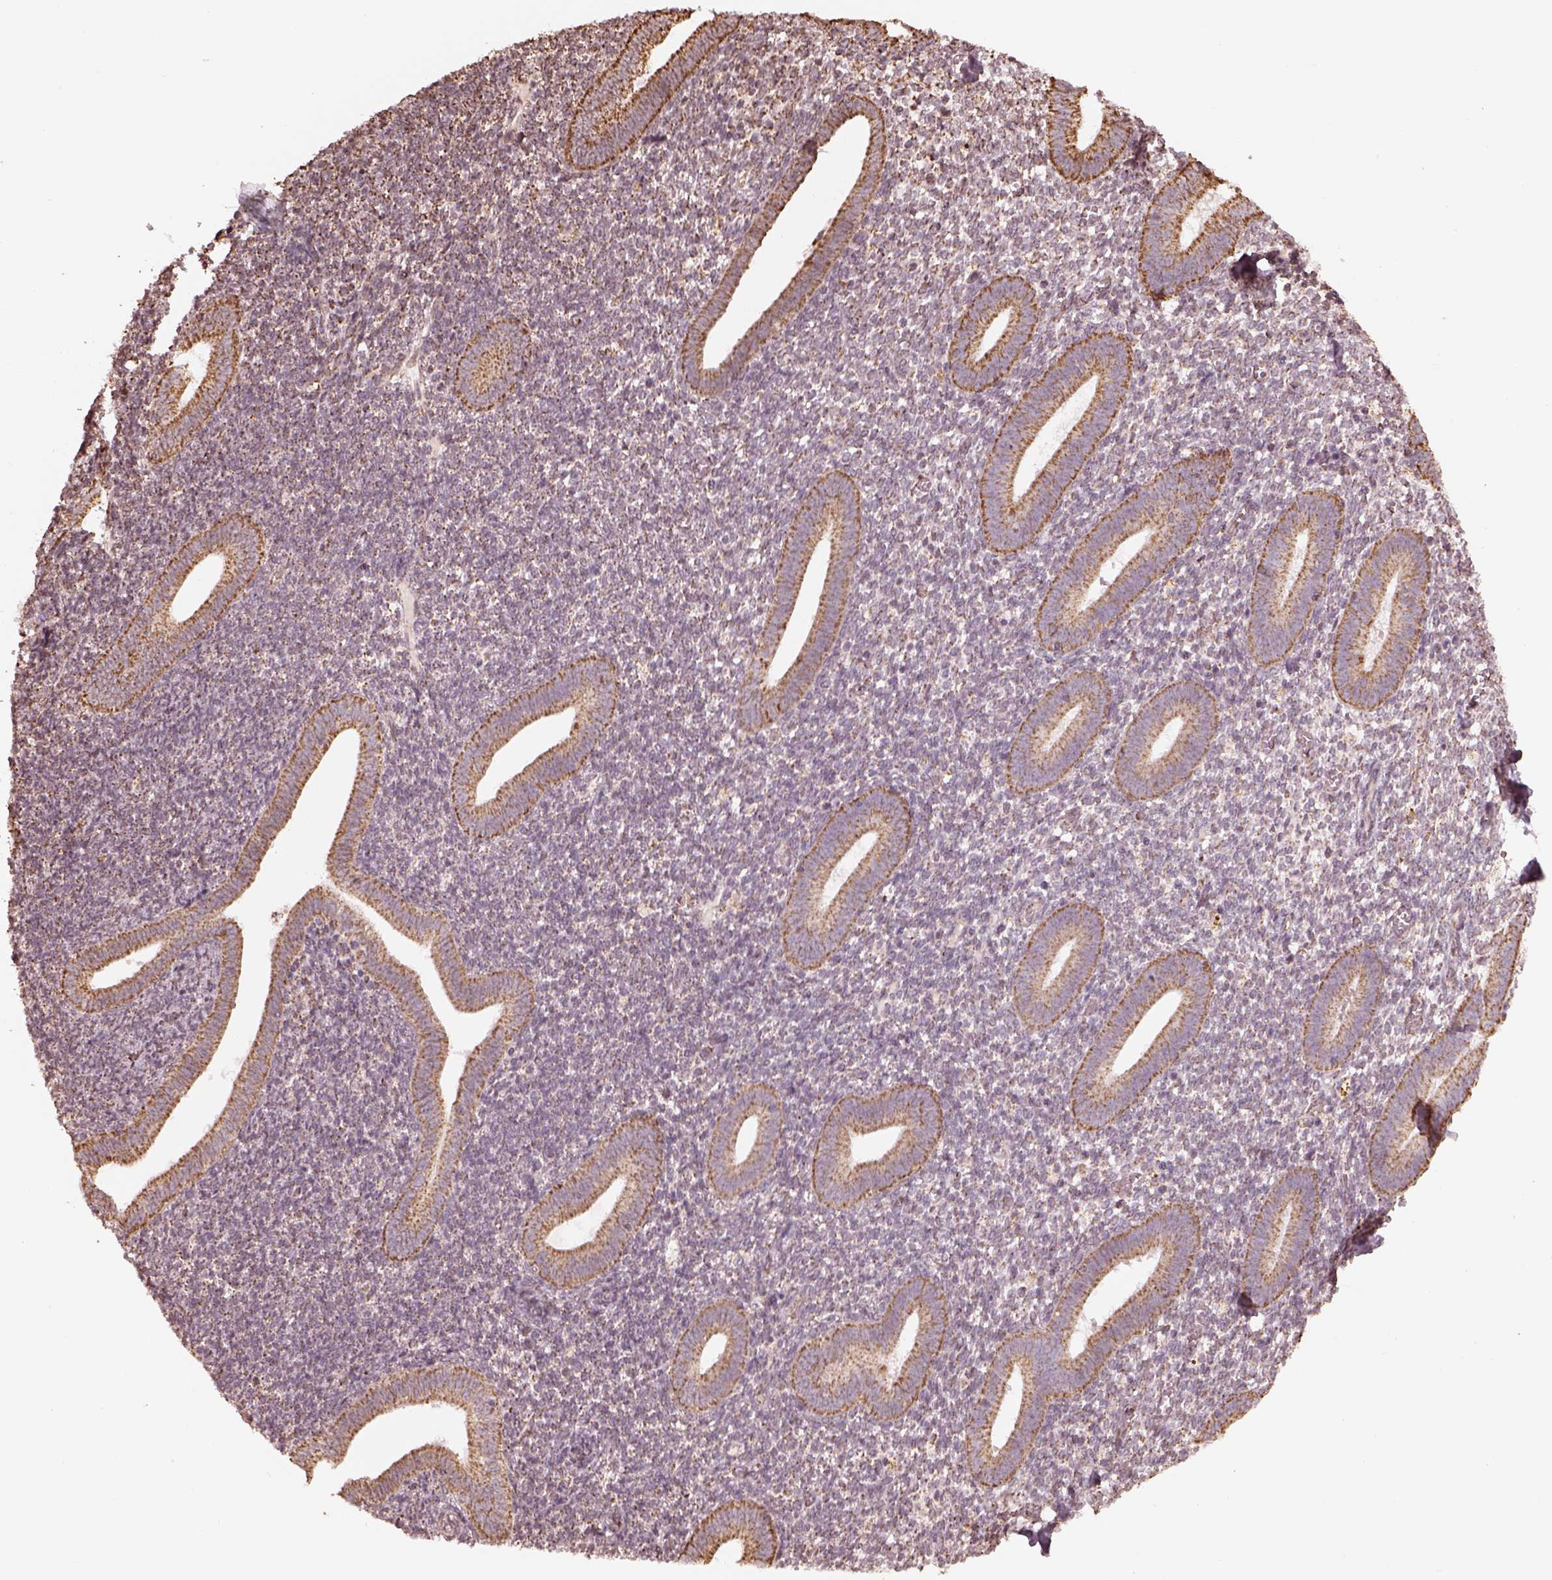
{"staining": {"intensity": "negative", "quantity": "none", "location": "none"}, "tissue": "endometrium", "cell_type": "Cells in endometrial stroma", "image_type": "normal", "snomed": [{"axis": "morphology", "description": "Normal tissue, NOS"}, {"axis": "topography", "description": "Endometrium"}], "caption": "The photomicrograph reveals no significant staining in cells in endometrial stroma of endometrium.", "gene": "ACOT2", "patient": {"sex": "female", "age": 25}}